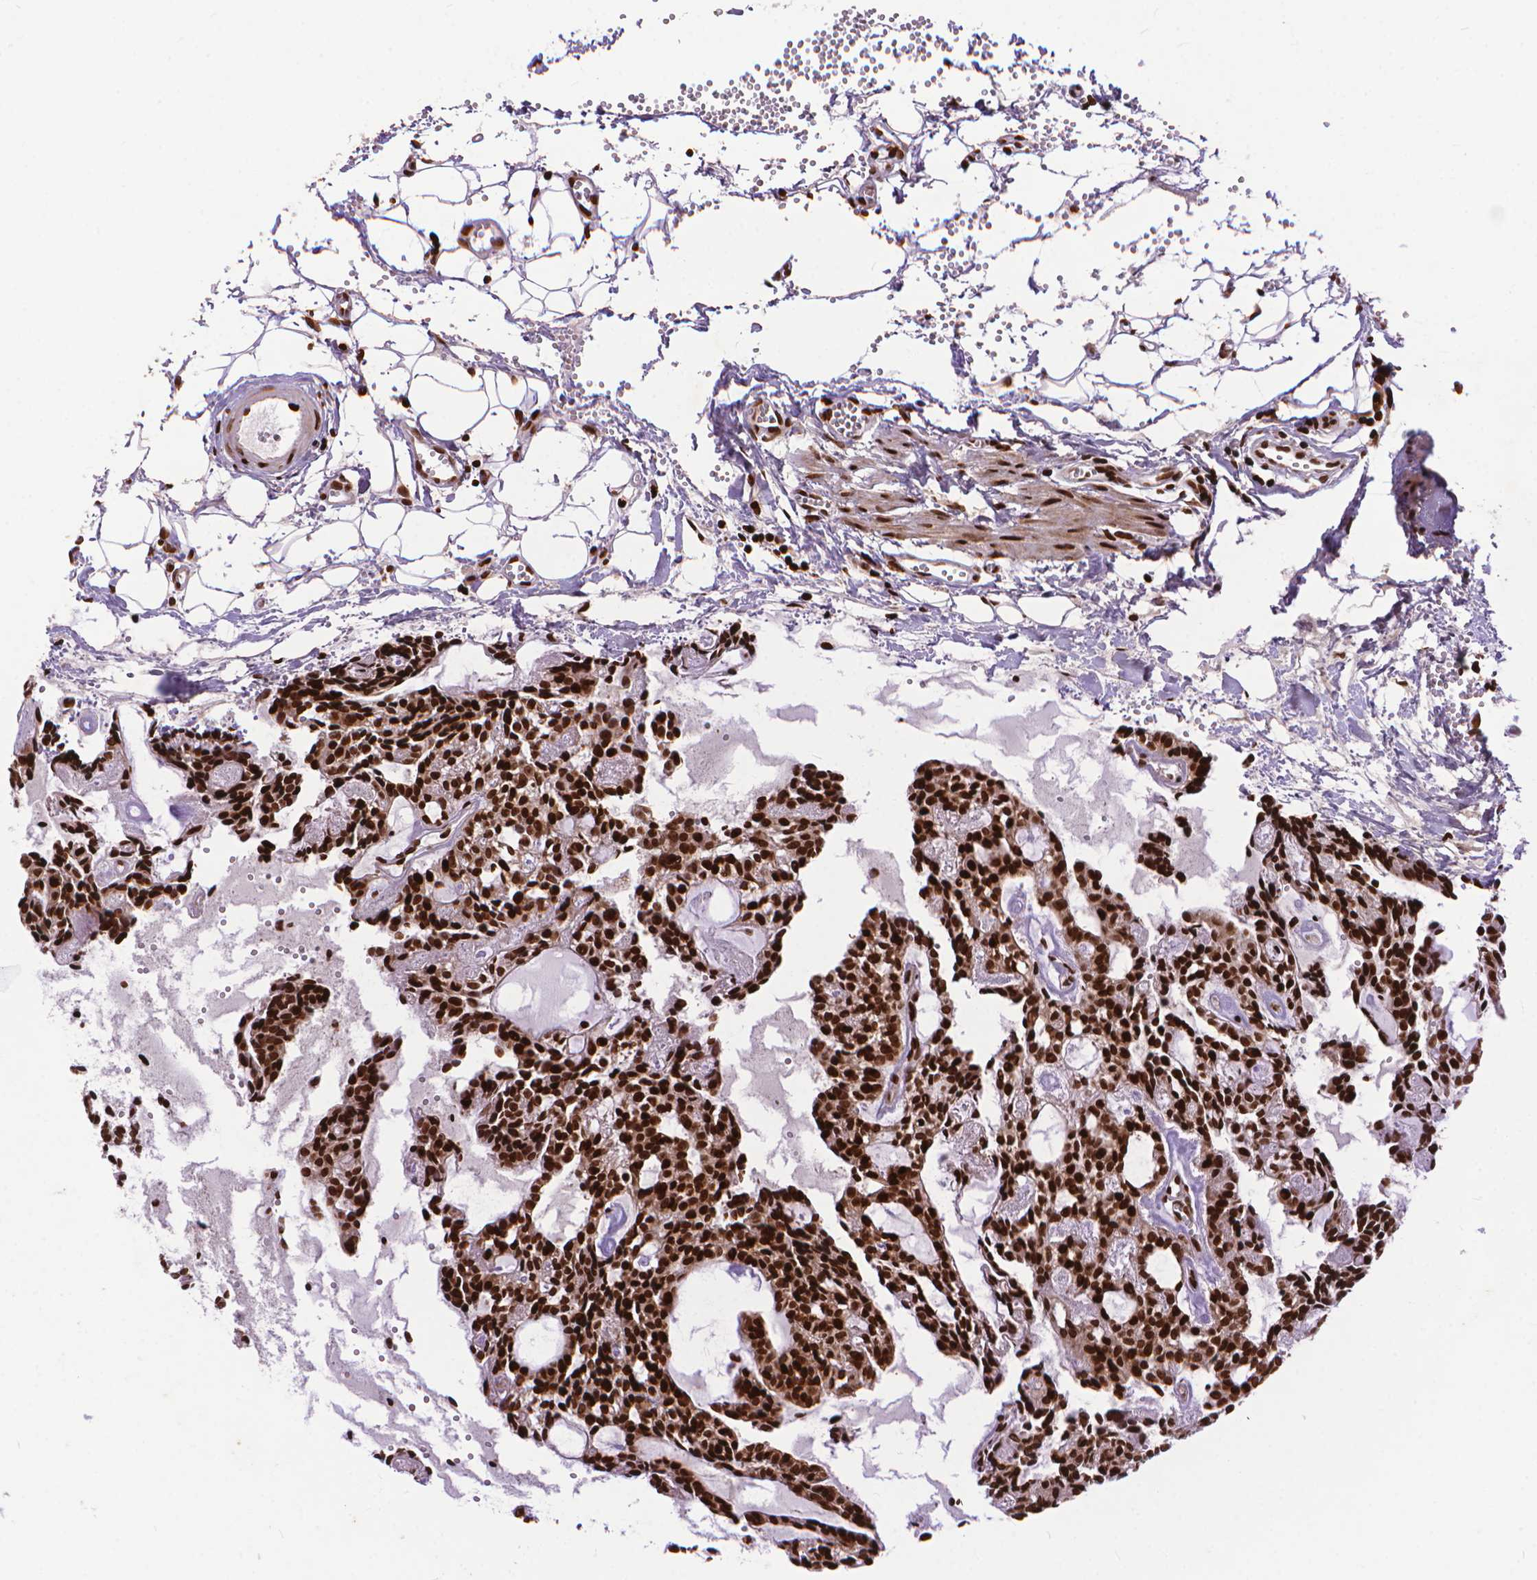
{"staining": {"intensity": "strong", "quantity": ">75%", "location": "nuclear"}, "tissue": "head and neck cancer", "cell_type": "Tumor cells", "image_type": "cancer", "snomed": [{"axis": "morphology", "description": "Adenocarcinoma, NOS"}, {"axis": "topography", "description": "Head-Neck"}], "caption": "About >75% of tumor cells in head and neck cancer (adenocarcinoma) display strong nuclear protein positivity as visualized by brown immunohistochemical staining.", "gene": "AMER1", "patient": {"sex": "female", "age": 62}}